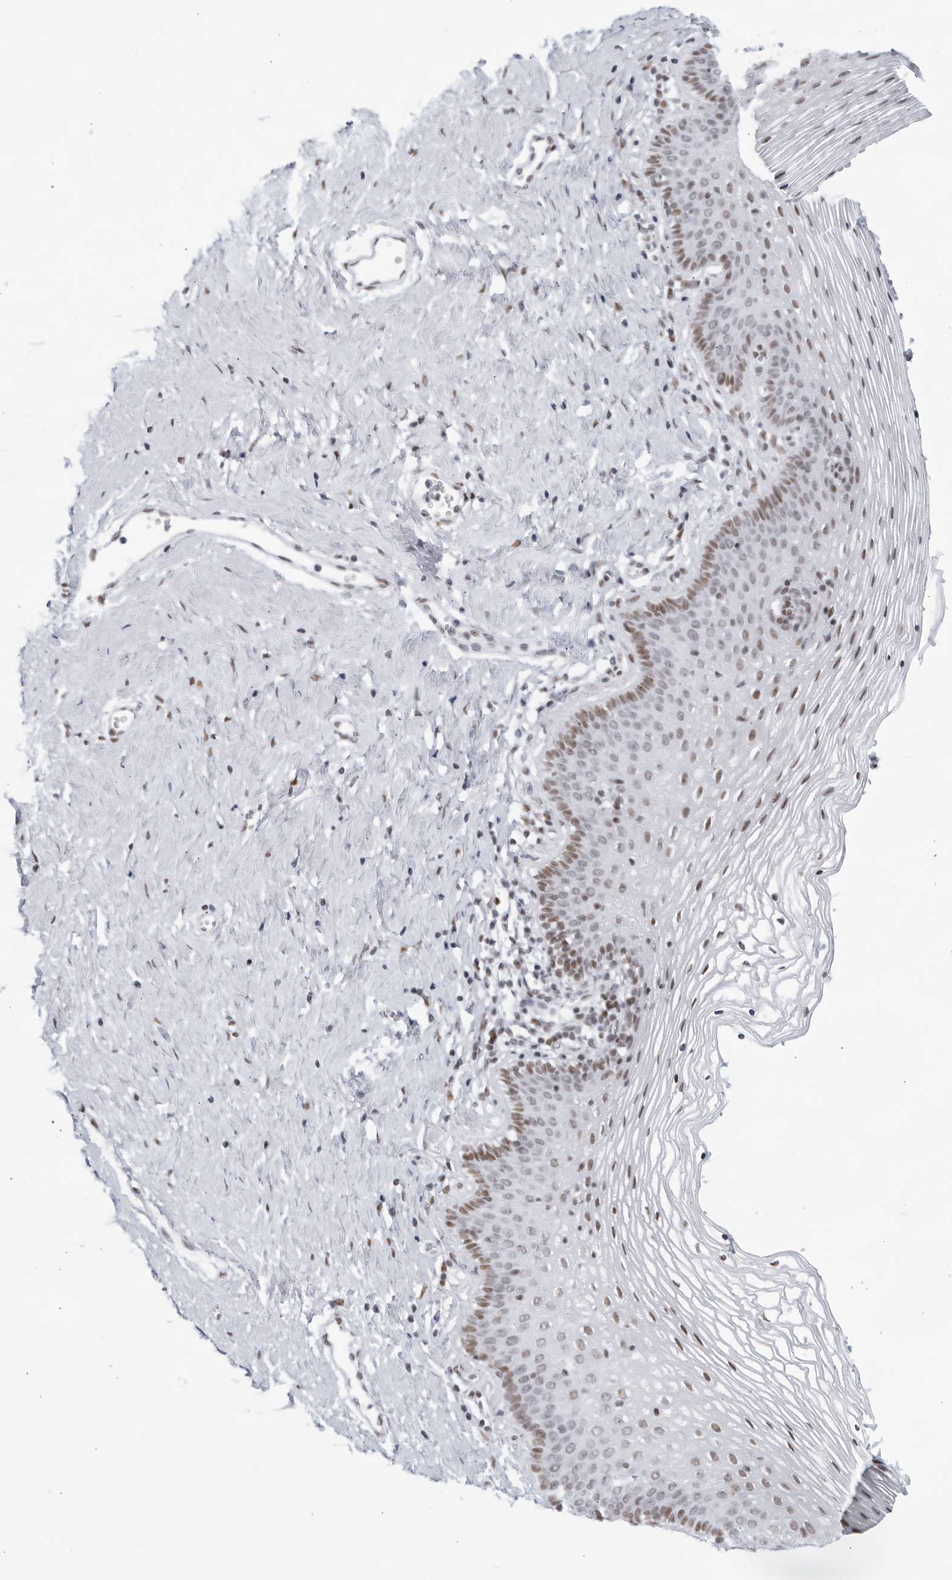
{"staining": {"intensity": "moderate", "quantity": "<25%", "location": "nuclear"}, "tissue": "vagina", "cell_type": "Squamous epithelial cells", "image_type": "normal", "snomed": [{"axis": "morphology", "description": "Normal tissue, NOS"}, {"axis": "topography", "description": "Vagina"}], "caption": "Moderate nuclear positivity for a protein is appreciated in approximately <25% of squamous epithelial cells of unremarkable vagina using immunohistochemistry (IHC).", "gene": "HP1BP3", "patient": {"sex": "female", "age": 32}}